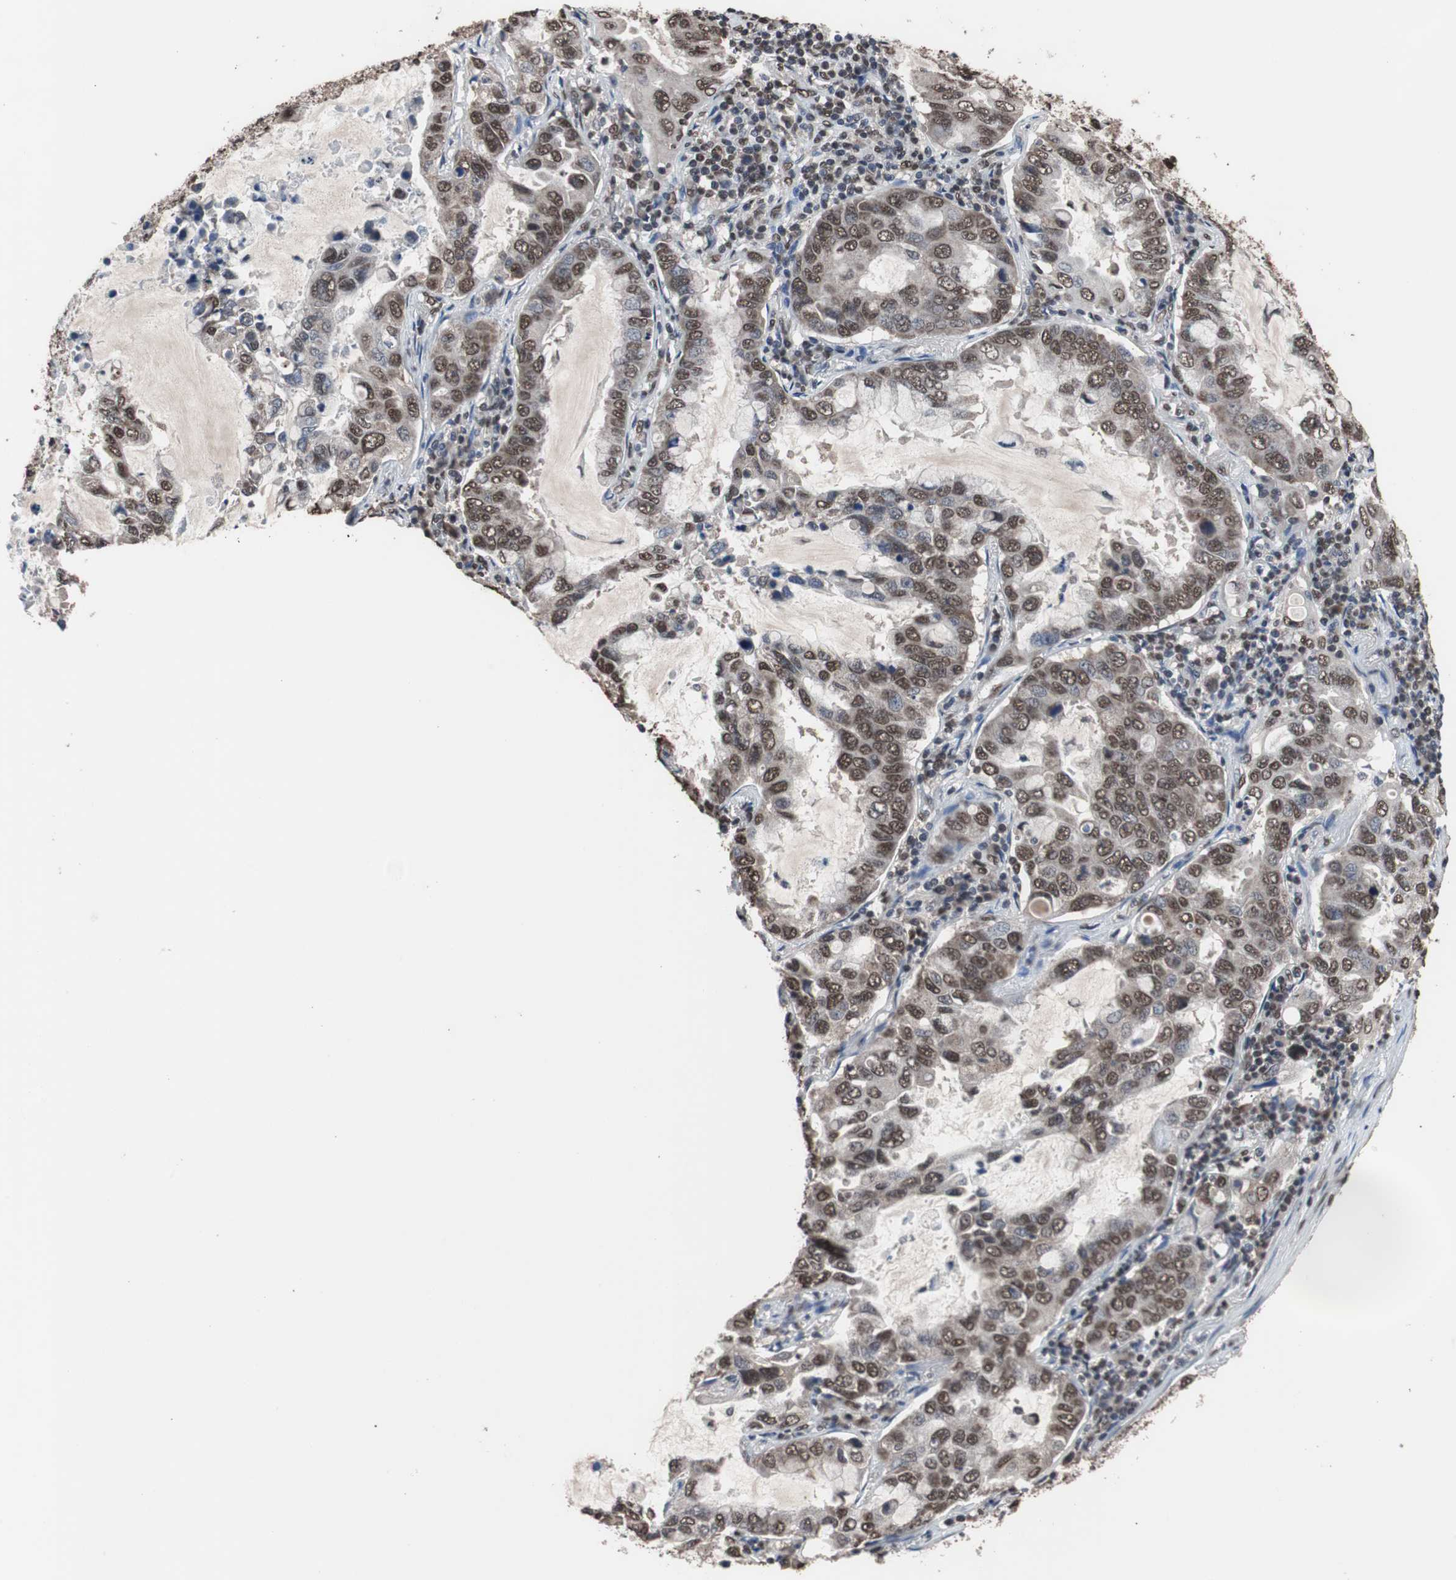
{"staining": {"intensity": "moderate", "quantity": ">75%", "location": "nuclear"}, "tissue": "lung cancer", "cell_type": "Tumor cells", "image_type": "cancer", "snomed": [{"axis": "morphology", "description": "Adenocarcinoma, NOS"}, {"axis": "topography", "description": "Lung"}], "caption": "Moderate nuclear protein expression is appreciated in approximately >75% of tumor cells in lung adenocarcinoma. The staining is performed using DAB brown chromogen to label protein expression. The nuclei are counter-stained blue using hematoxylin.", "gene": "MED27", "patient": {"sex": "male", "age": 64}}